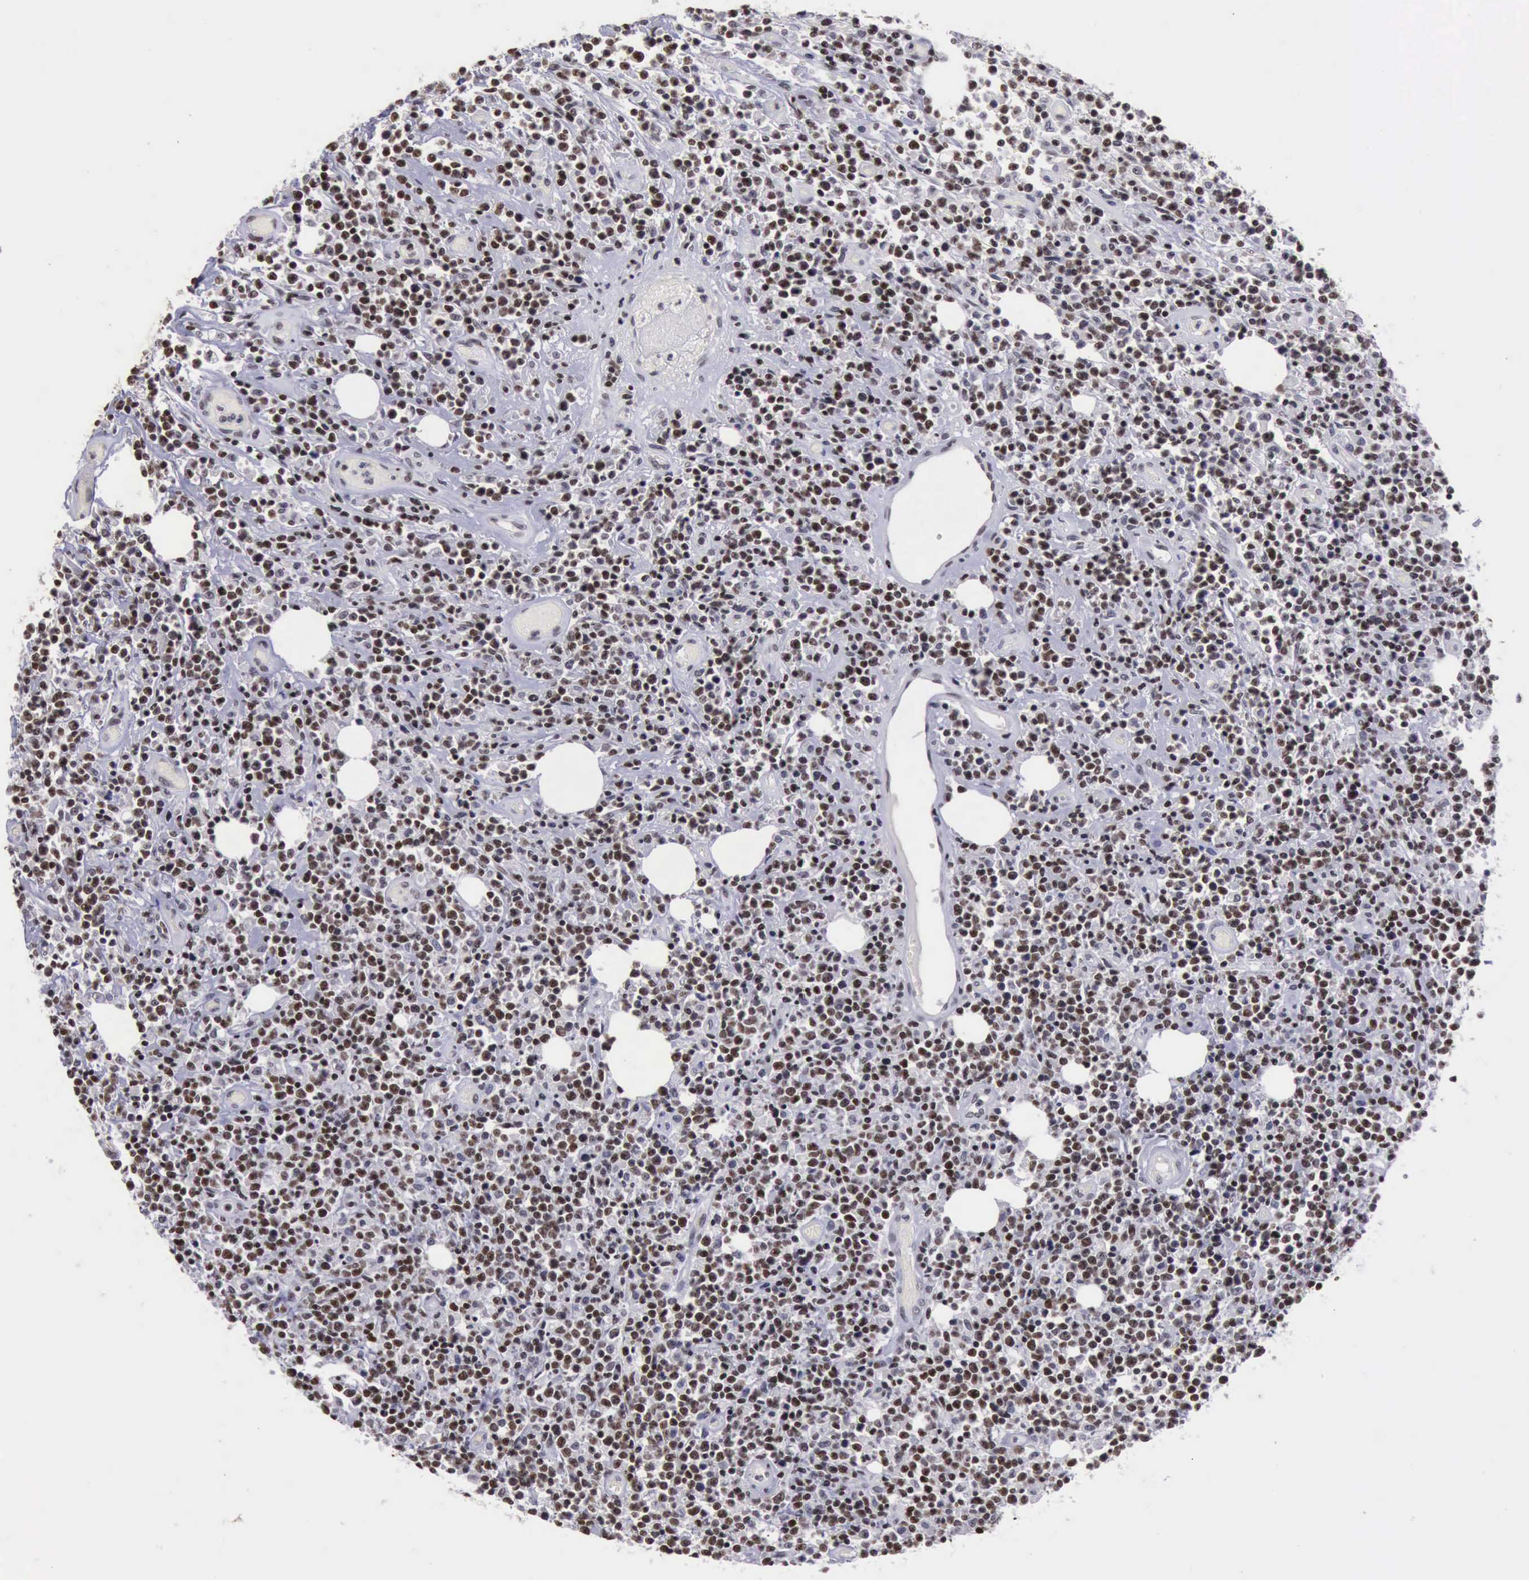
{"staining": {"intensity": "strong", "quantity": ">75%", "location": "nuclear"}, "tissue": "lymphoma", "cell_type": "Tumor cells", "image_type": "cancer", "snomed": [{"axis": "morphology", "description": "Malignant lymphoma, non-Hodgkin's type, High grade"}, {"axis": "topography", "description": "Colon"}], "caption": "Immunohistochemistry (IHC) micrograph of neoplastic tissue: malignant lymphoma, non-Hodgkin's type (high-grade) stained using IHC exhibits high levels of strong protein expression localized specifically in the nuclear of tumor cells, appearing as a nuclear brown color.", "gene": "YY1", "patient": {"sex": "male", "age": 82}}